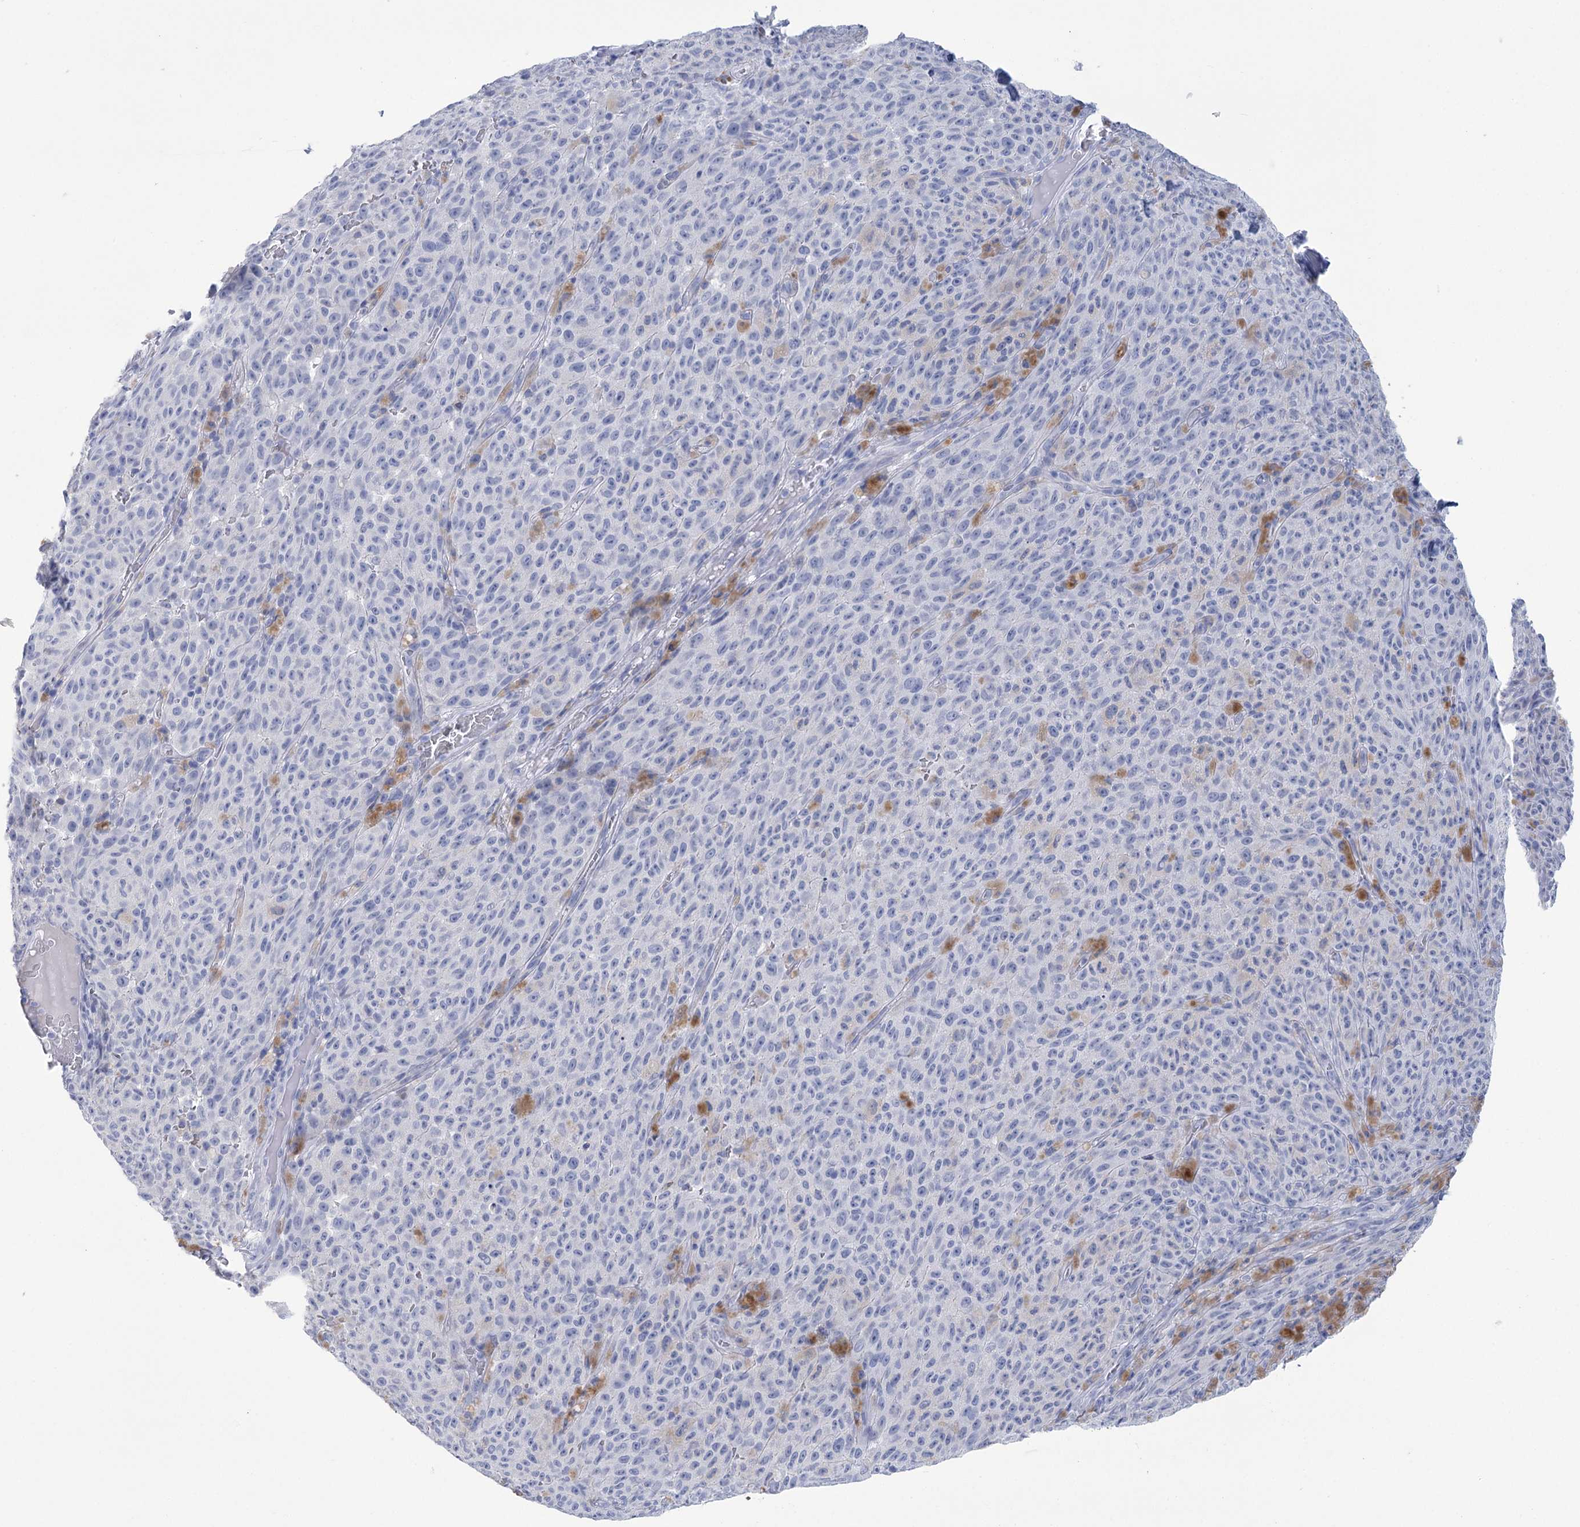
{"staining": {"intensity": "negative", "quantity": "none", "location": "none"}, "tissue": "melanoma", "cell_type": "Tumor cells", "image_type": "cancer", "snomed": [{"axis": "morphology", "description": "Malignant melanoma, NOS"}, {"axis": "topography", "description": "Skin"}], "caption": "Immunohistochemical staining of malignant melanoma exhibits no significant expression in tumor cells. Nuclei are stained in blue.", "gene": "PBLD", "patient": {"sex": "female", "age": 82}}